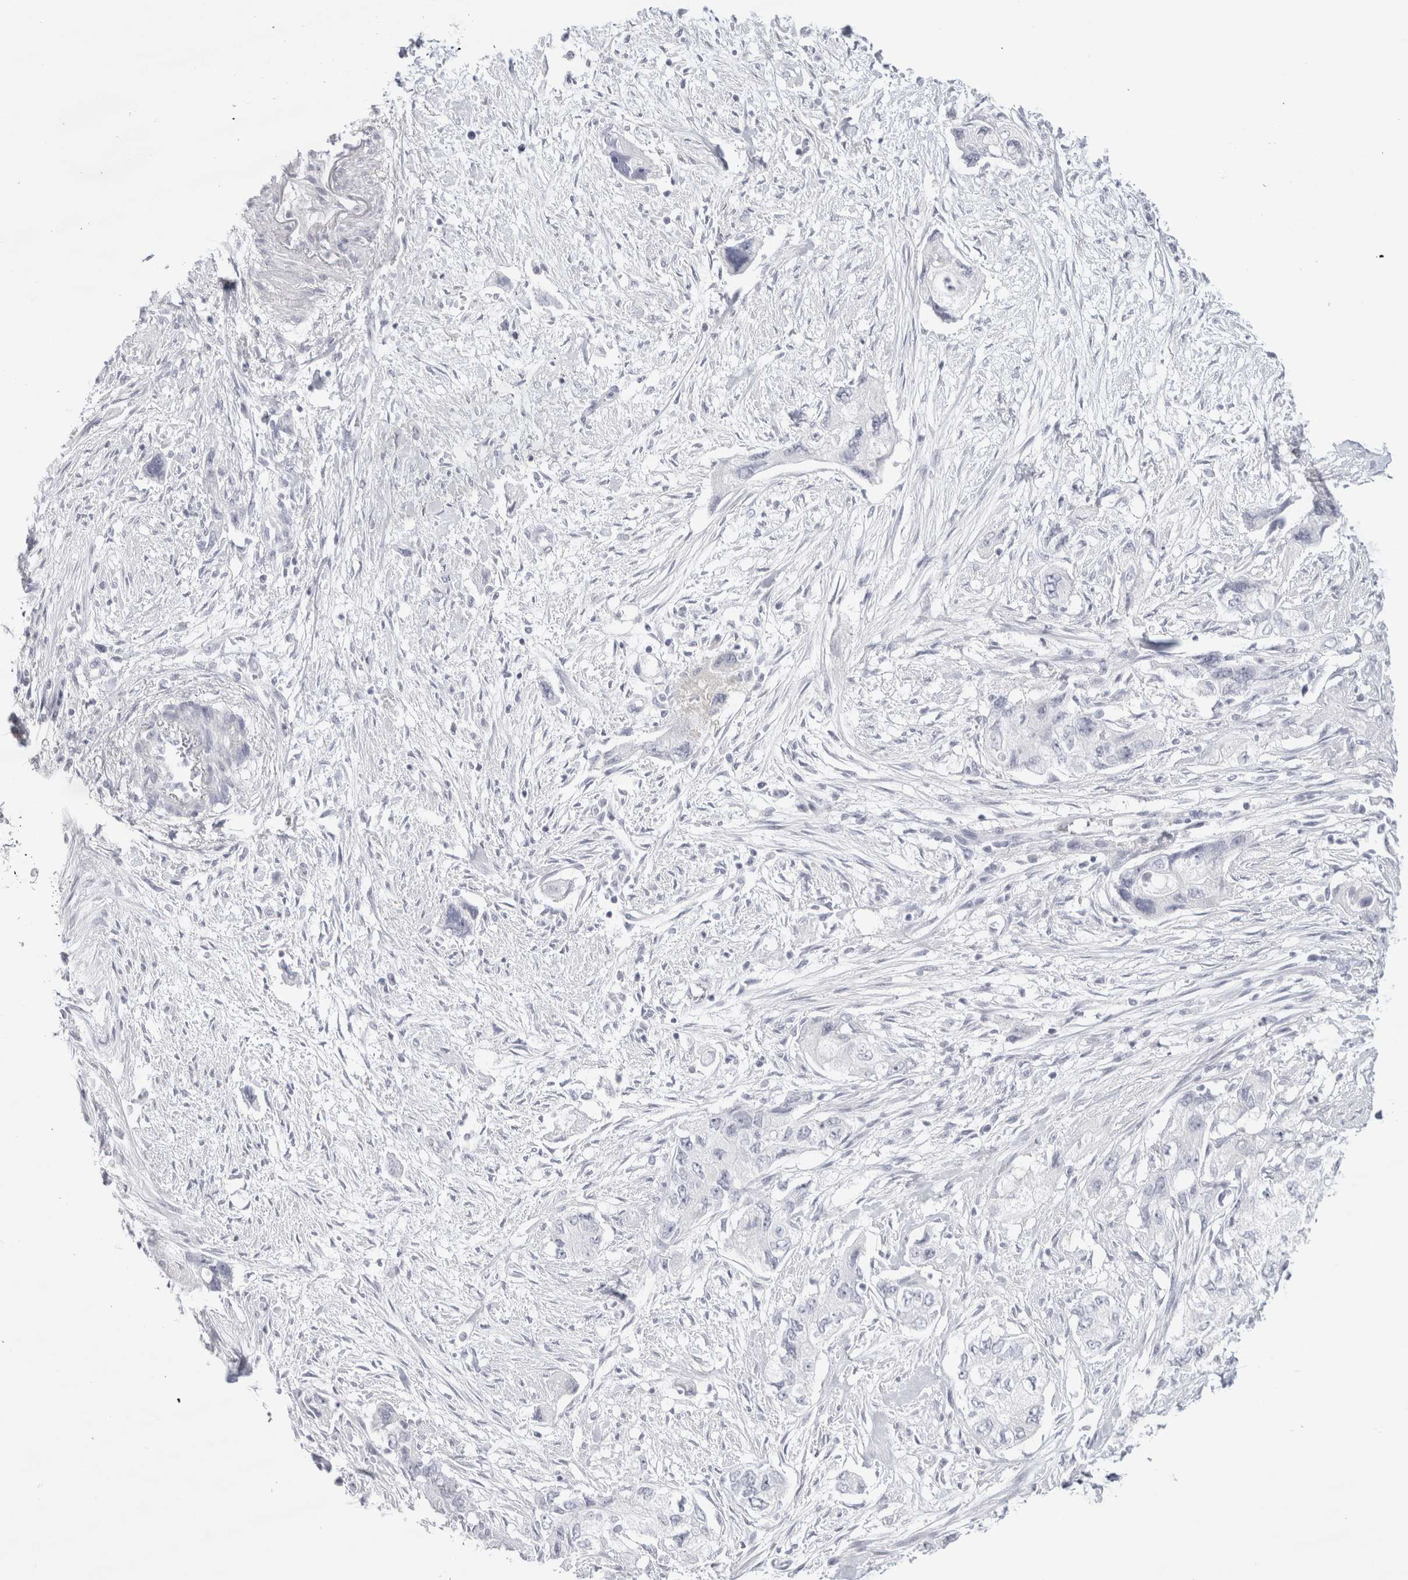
{"staining": {"intensity": "negative", "quantity": "none", "location": "none"}, "tissue": "pancreatic cancer", "cell_type": "Tumor cells", "image_type": "cancer", "snomed": [{"axis": "morphology", "description": "Adenocarcinoma, NOS"}, {"axis": "topography", "description": "Pancreas"}], "caption": "High power microscopy image of an IHC histopathology image of adenocarcinoma (pancreatic), revealing no significant positivity in tumor cells.", "gene": "GARIN1A", "patient": {"sex": "female", "age": 73}}